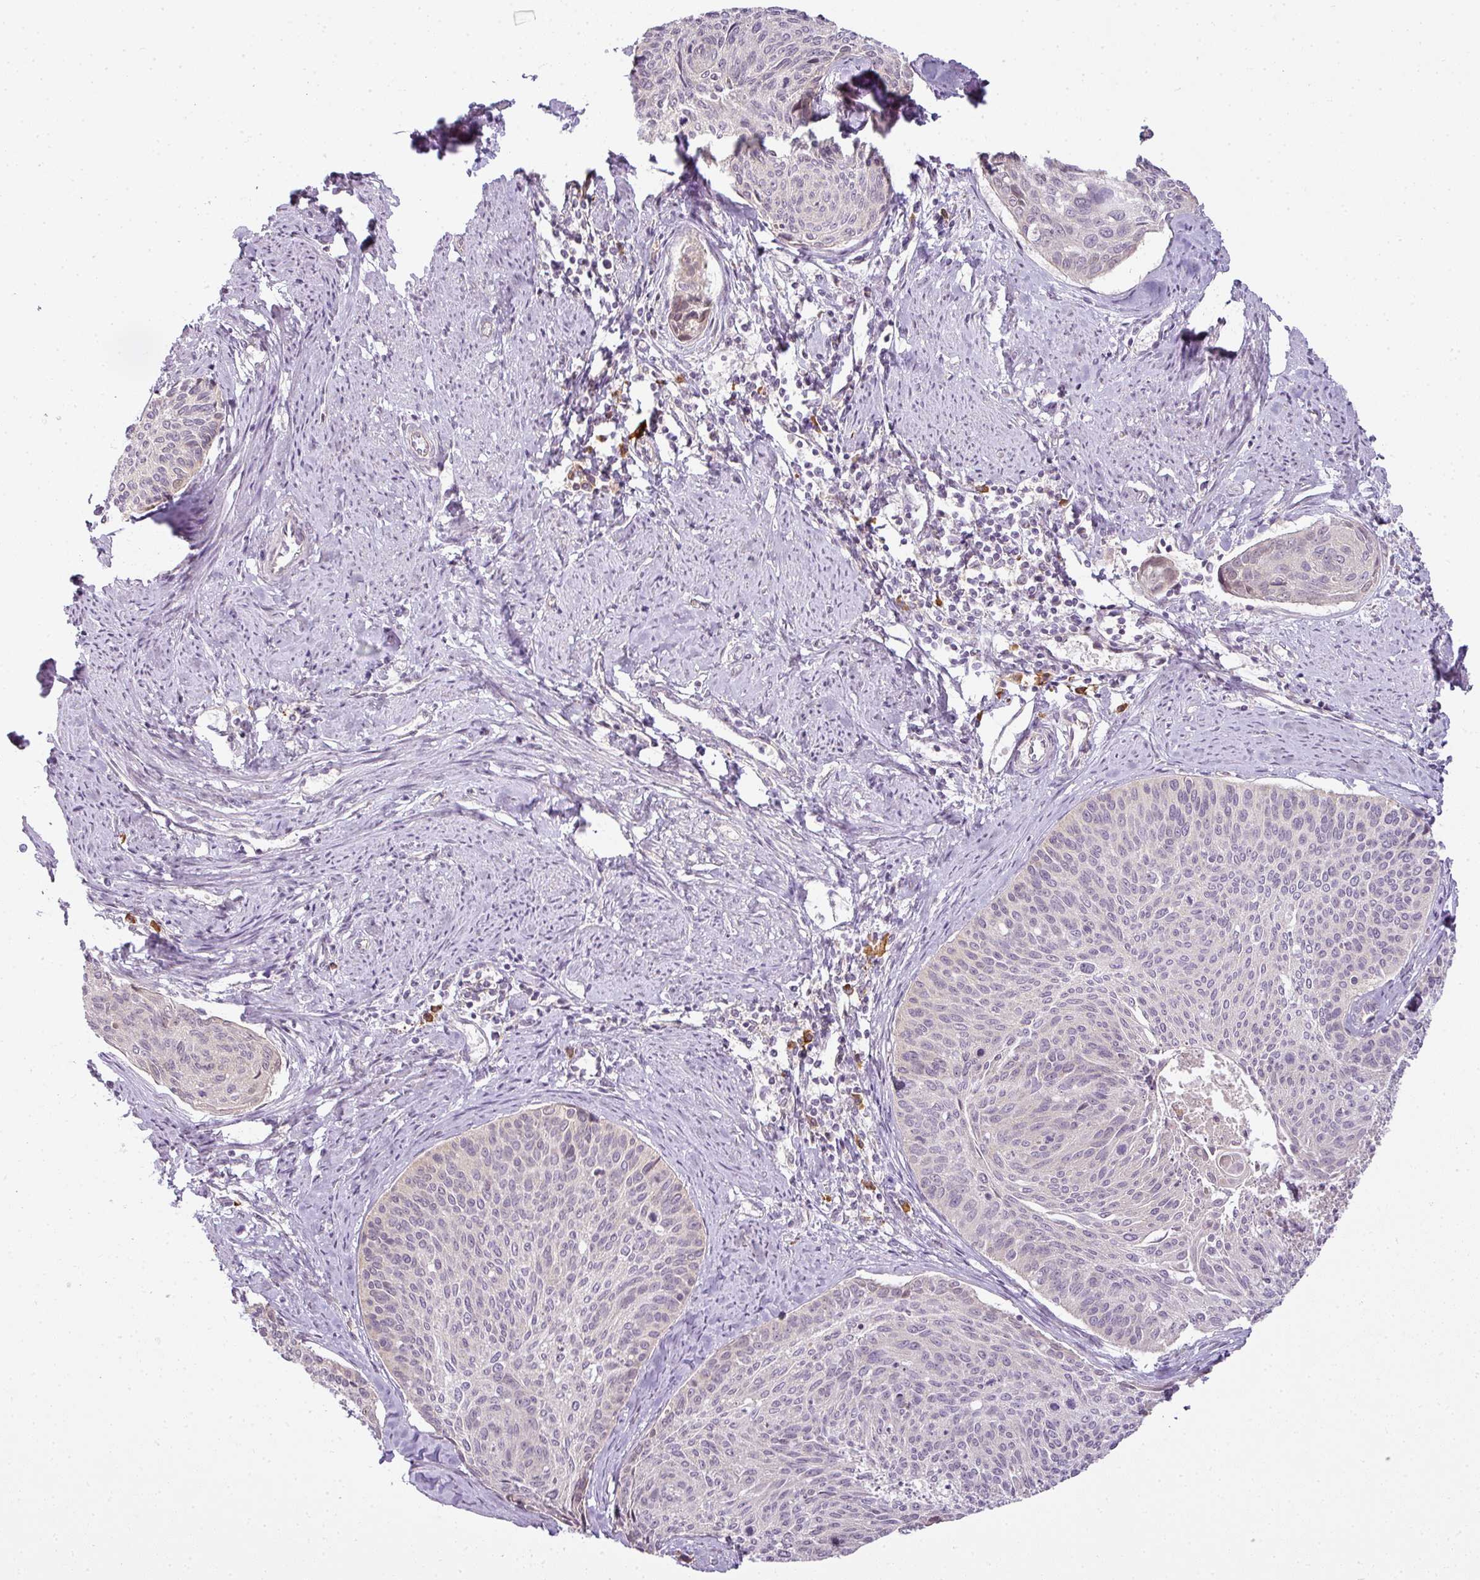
{"staining": {"intensity": "negative", "quantity": "none", "location": "none"}, "tissue": "cervical cancer", "cell_type": "Tumor cells", "image_type": "cancer", "snomed": [{"axis": "morphology", "description": "Squamous cell carcinoma, NOS"}, {"axis": "topography", "description": "Cervix"}], "caption": "Immunohistochemistry of human cervical cancer (squamous cell carcinoma) reveals no expression in tumor cells.", "gene": "LY75", "patient": {"sex": "female", "age": 55}}